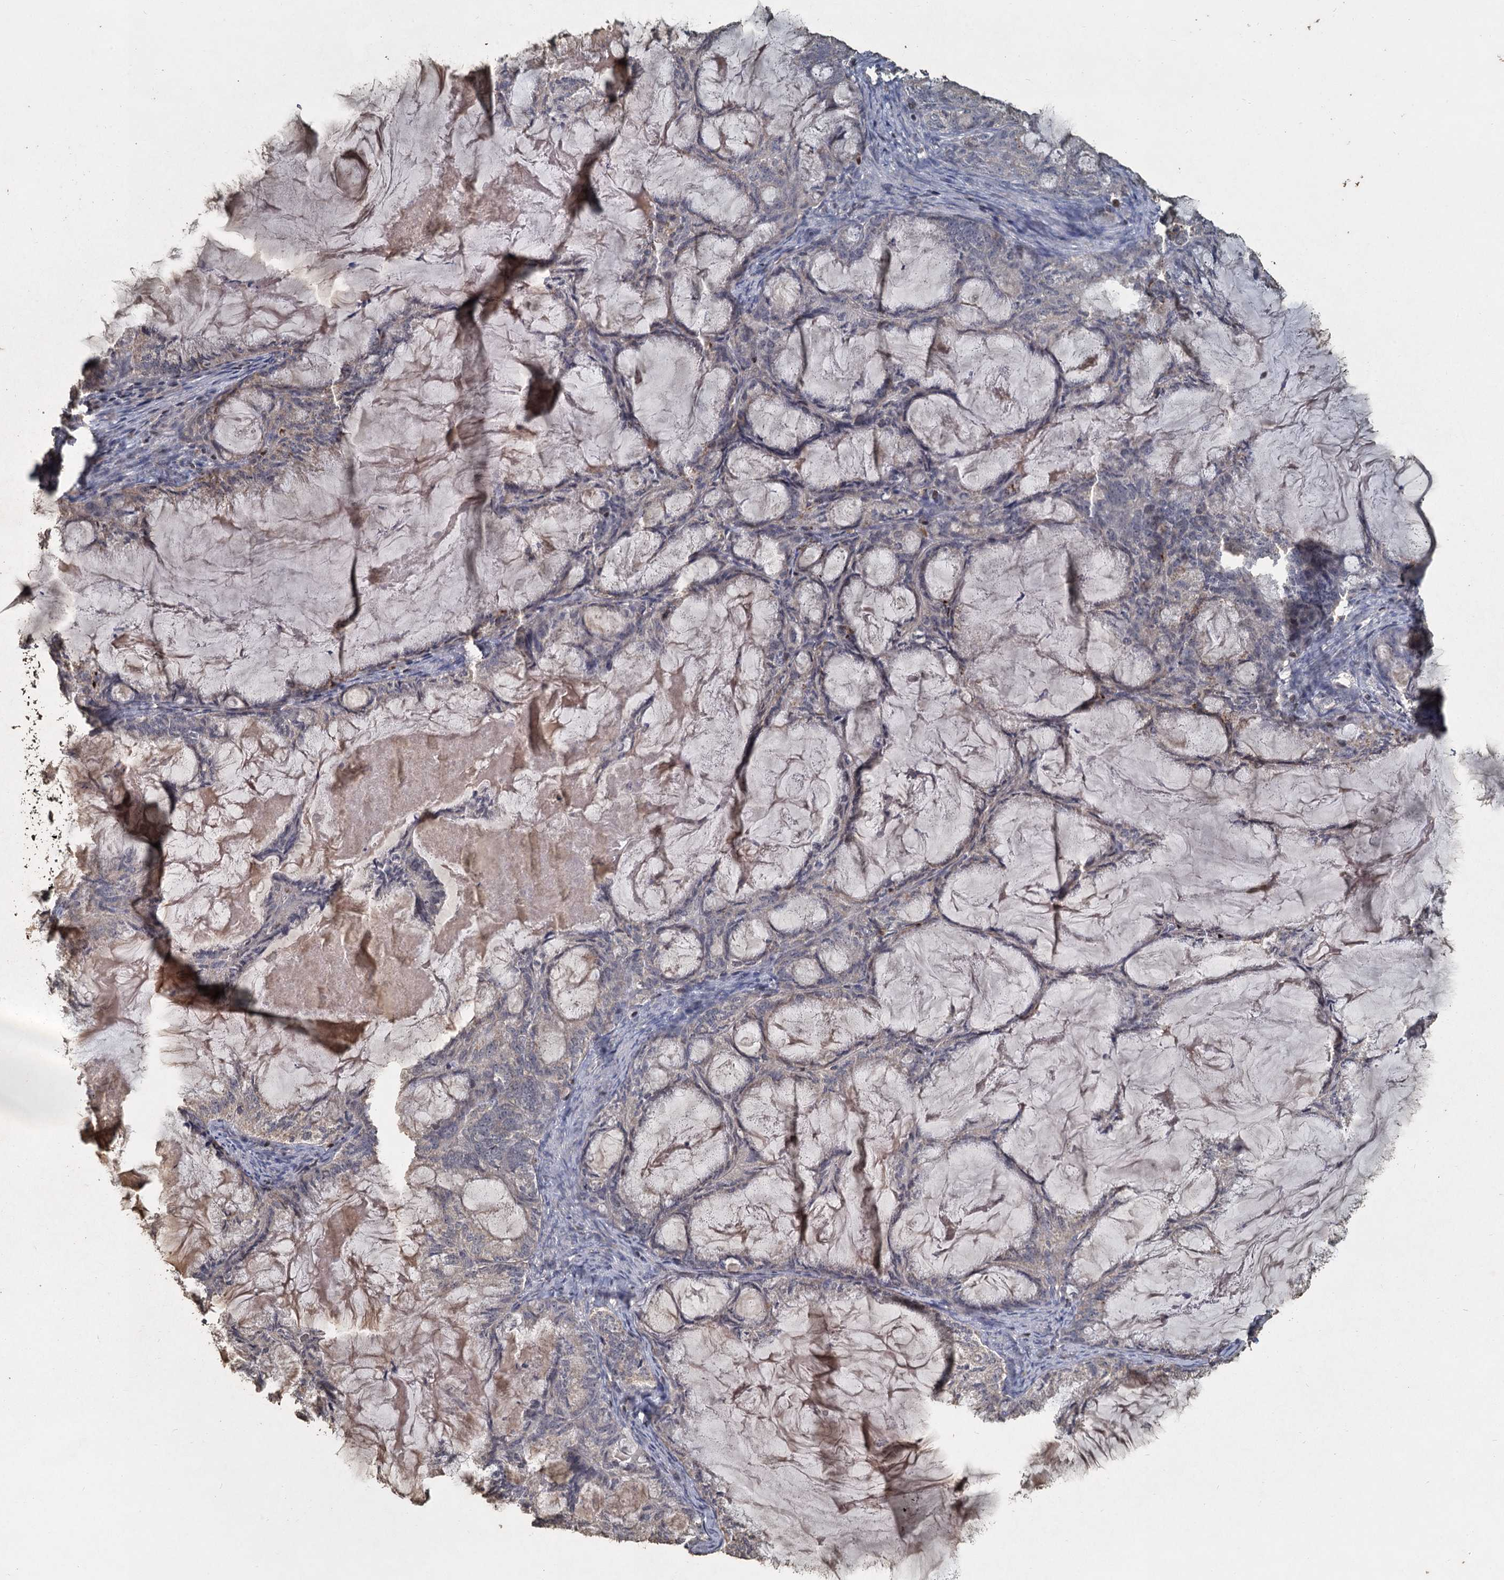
{"staining": {"intensity": "negative", "quantity": "none", "location": "none"}, "tissue": "endometrial cancer", "cell_type": "Tumor cells", "image_type": "cancer", "snomed": [{"axis": "morphology", "description": "Adenocarcinoma, NOS"}, {"axis": "topography", "description": "Endometrium"}], "caption": "Photomicrograph shows no protein positivity in tumor cells of endometrial cancer (adenocarcinoma) tissue.", "gene": "CCDC61", "patient": {"sex": "female", "age": 86}}